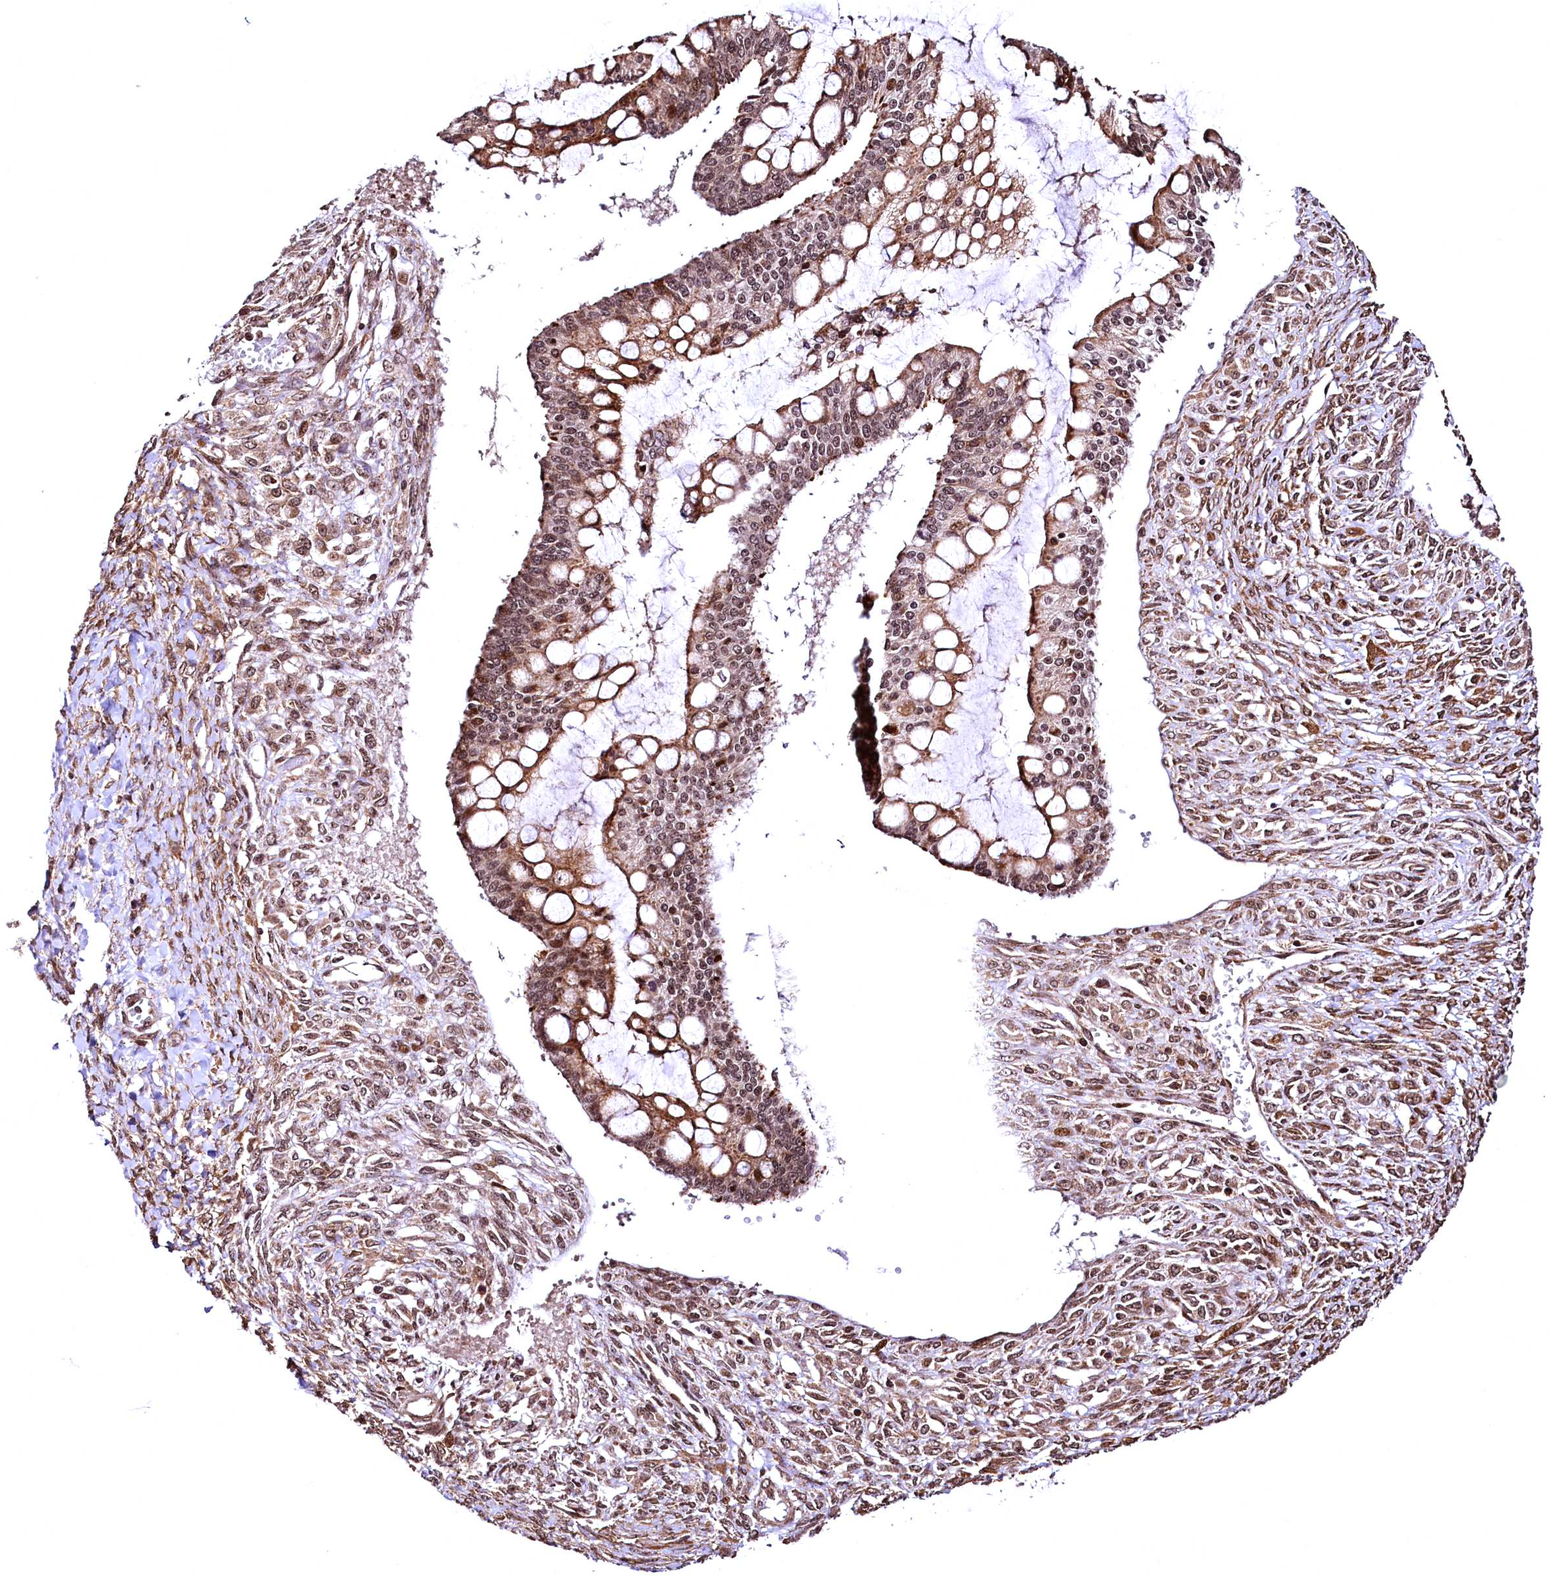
{"staining": {"intensity": "moderate", "quantity": ">75%", "location": "cytoplasmic/membranous,nuclear"}, "tissue": "ovarian cancer", "cell_type": "Tumor cells", "image_type": "cancer", "snomed": [{"axis": "morphology", "description": "Cystadenocarcinoma, mucinous, NOS"}, {"axis": "topography", "description": "Ovary"}], "caption": "Protein expression analysis of human ovarian mucinous cystadenocarcinoma reveals moderate cytoplasmic/membranous and nuclear positivity in about >75% of tumor cells.", "gene": "PDS5B", "patient": {"sex": "female", "age": 73}}